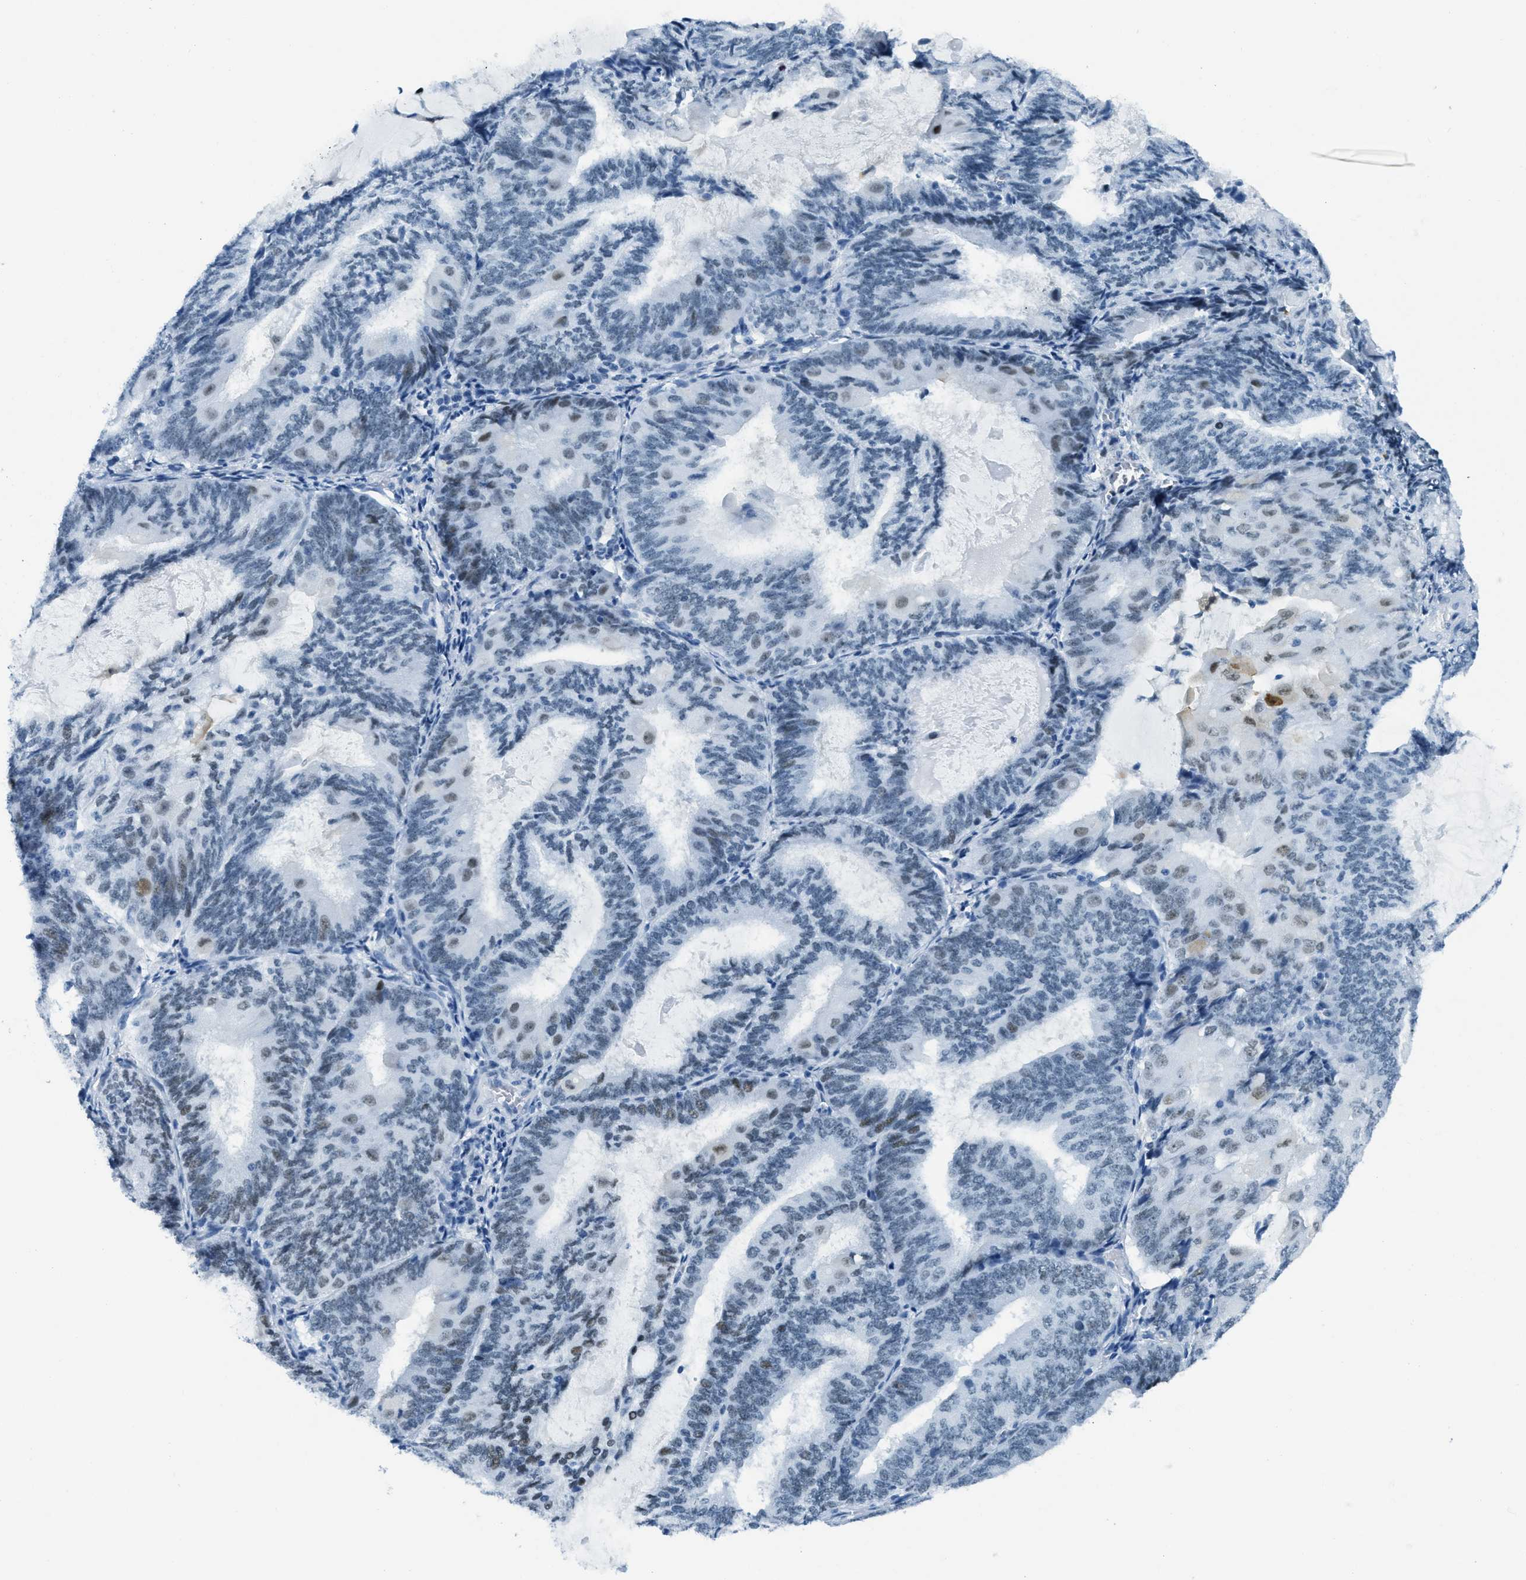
{"staining": {"intensity": "weak", "quantity": "25%-75%", "location": "nuclear"}, "tissue": "endometrial cancer", "cell_type": "Tumor cells", "image_type": "cancer", "snomed": [{"axis": "morphology", "description": "Adenocarcinoma, NOS"}, {"axis": "topography", "description": "Endometrium"}], "caption": "Adenocarcinoma (endometrial) tissue displays weak nuclear staining in approximately 25%-75% of tumor cells, visualized by immunohistochemistry.", "gene": "PLA2G2A", "patient": {"sex": "female", "age": 81}}